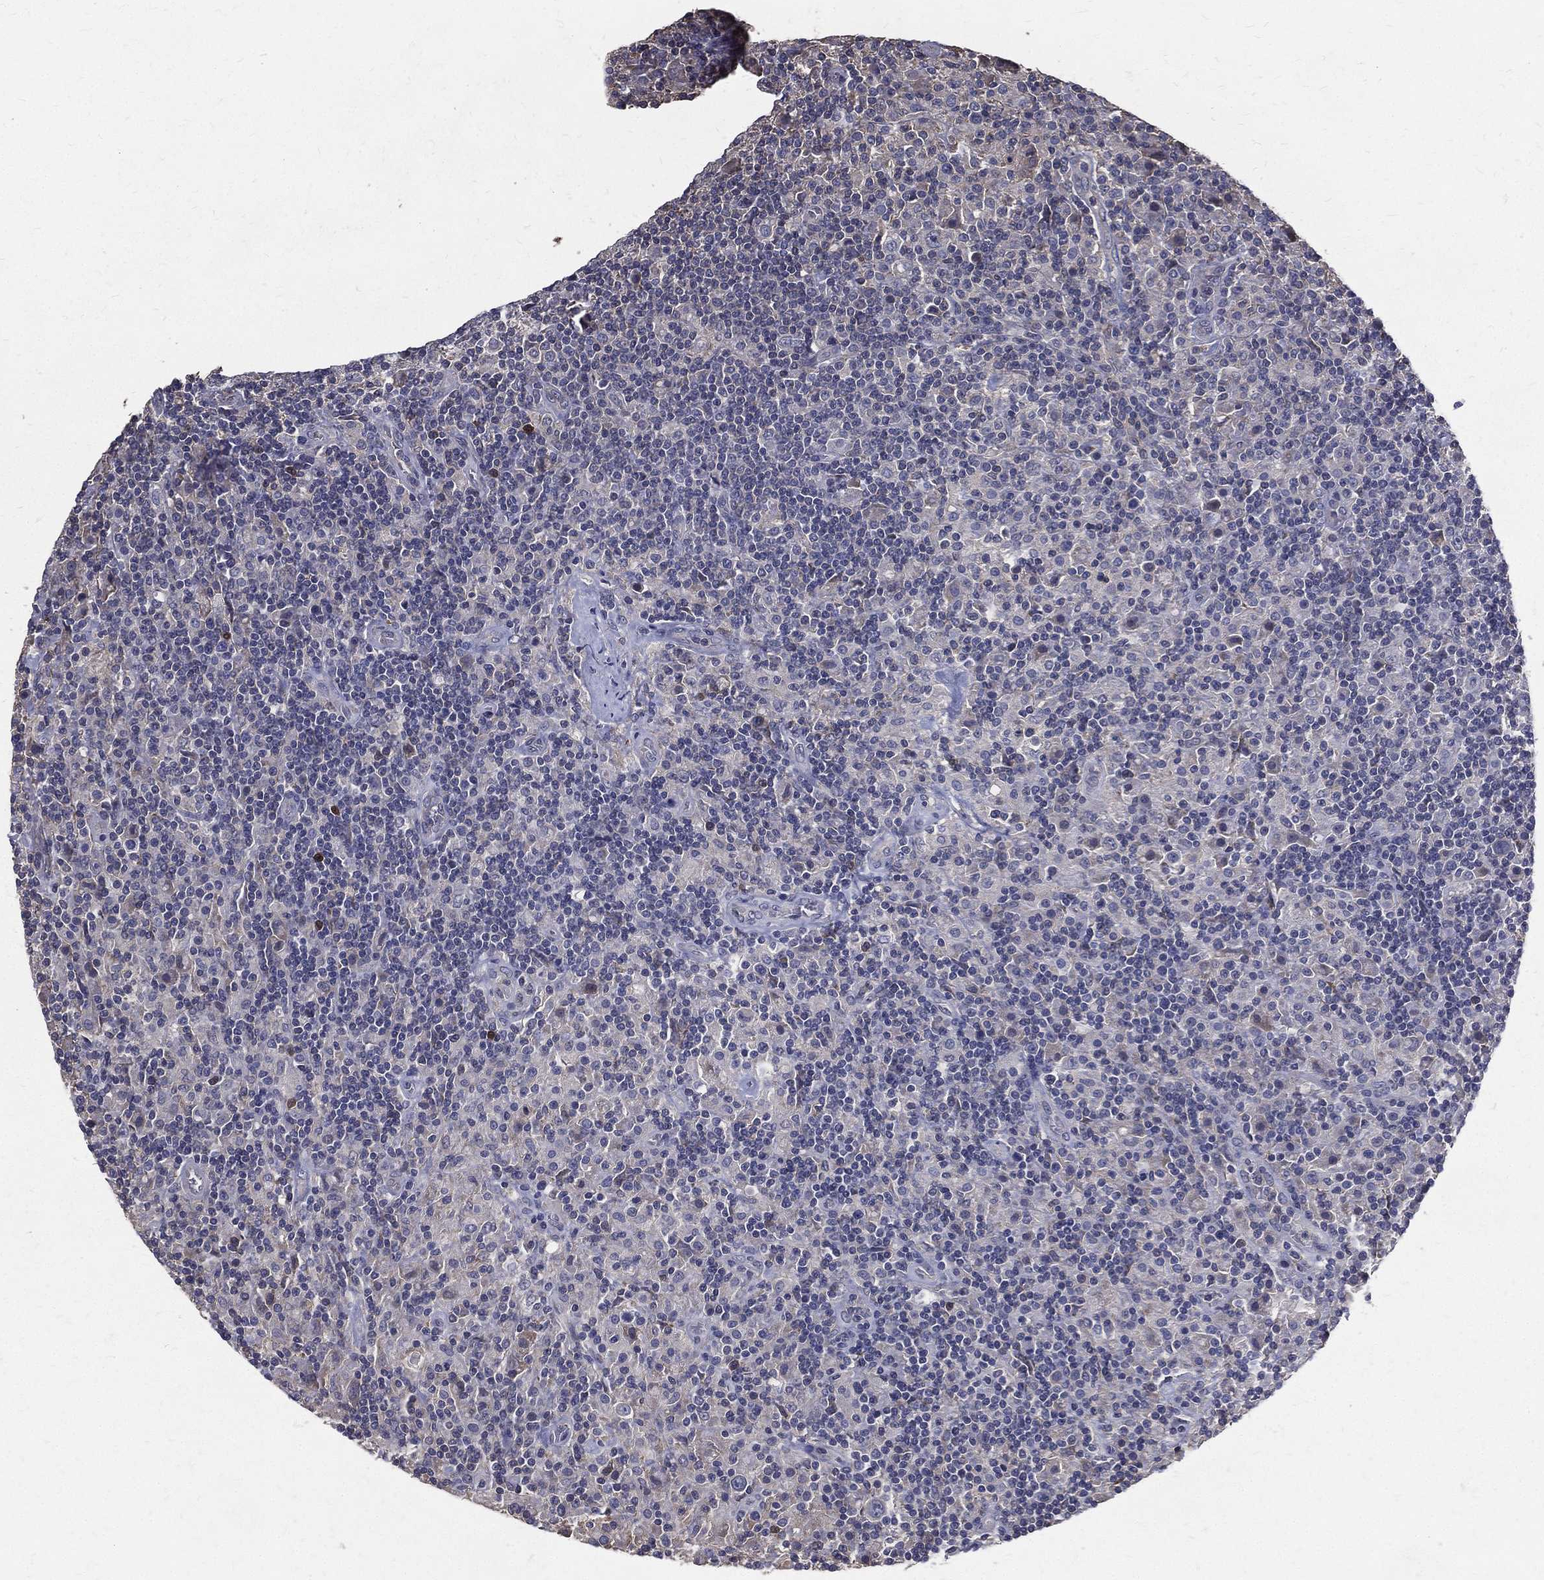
{"staining": {"intensity": "negative", "quantity": "none", "location": "none"}, "tissue": "lymphoma", "cell_type": "Tumor cells", "image_type": "cancer", "snomed": [{"axis": "morphology", "description": "Hodgkin's disease, NOS"}, {"axis": "topography", "description": "Lymph node"}], "caption": "Immunohistochemical staining of human Hodgkin's disease exhibits no significant positivity in tumor cells.", "gene": "SERPINB2", "patient": {"sex": "male", "age": 70}}